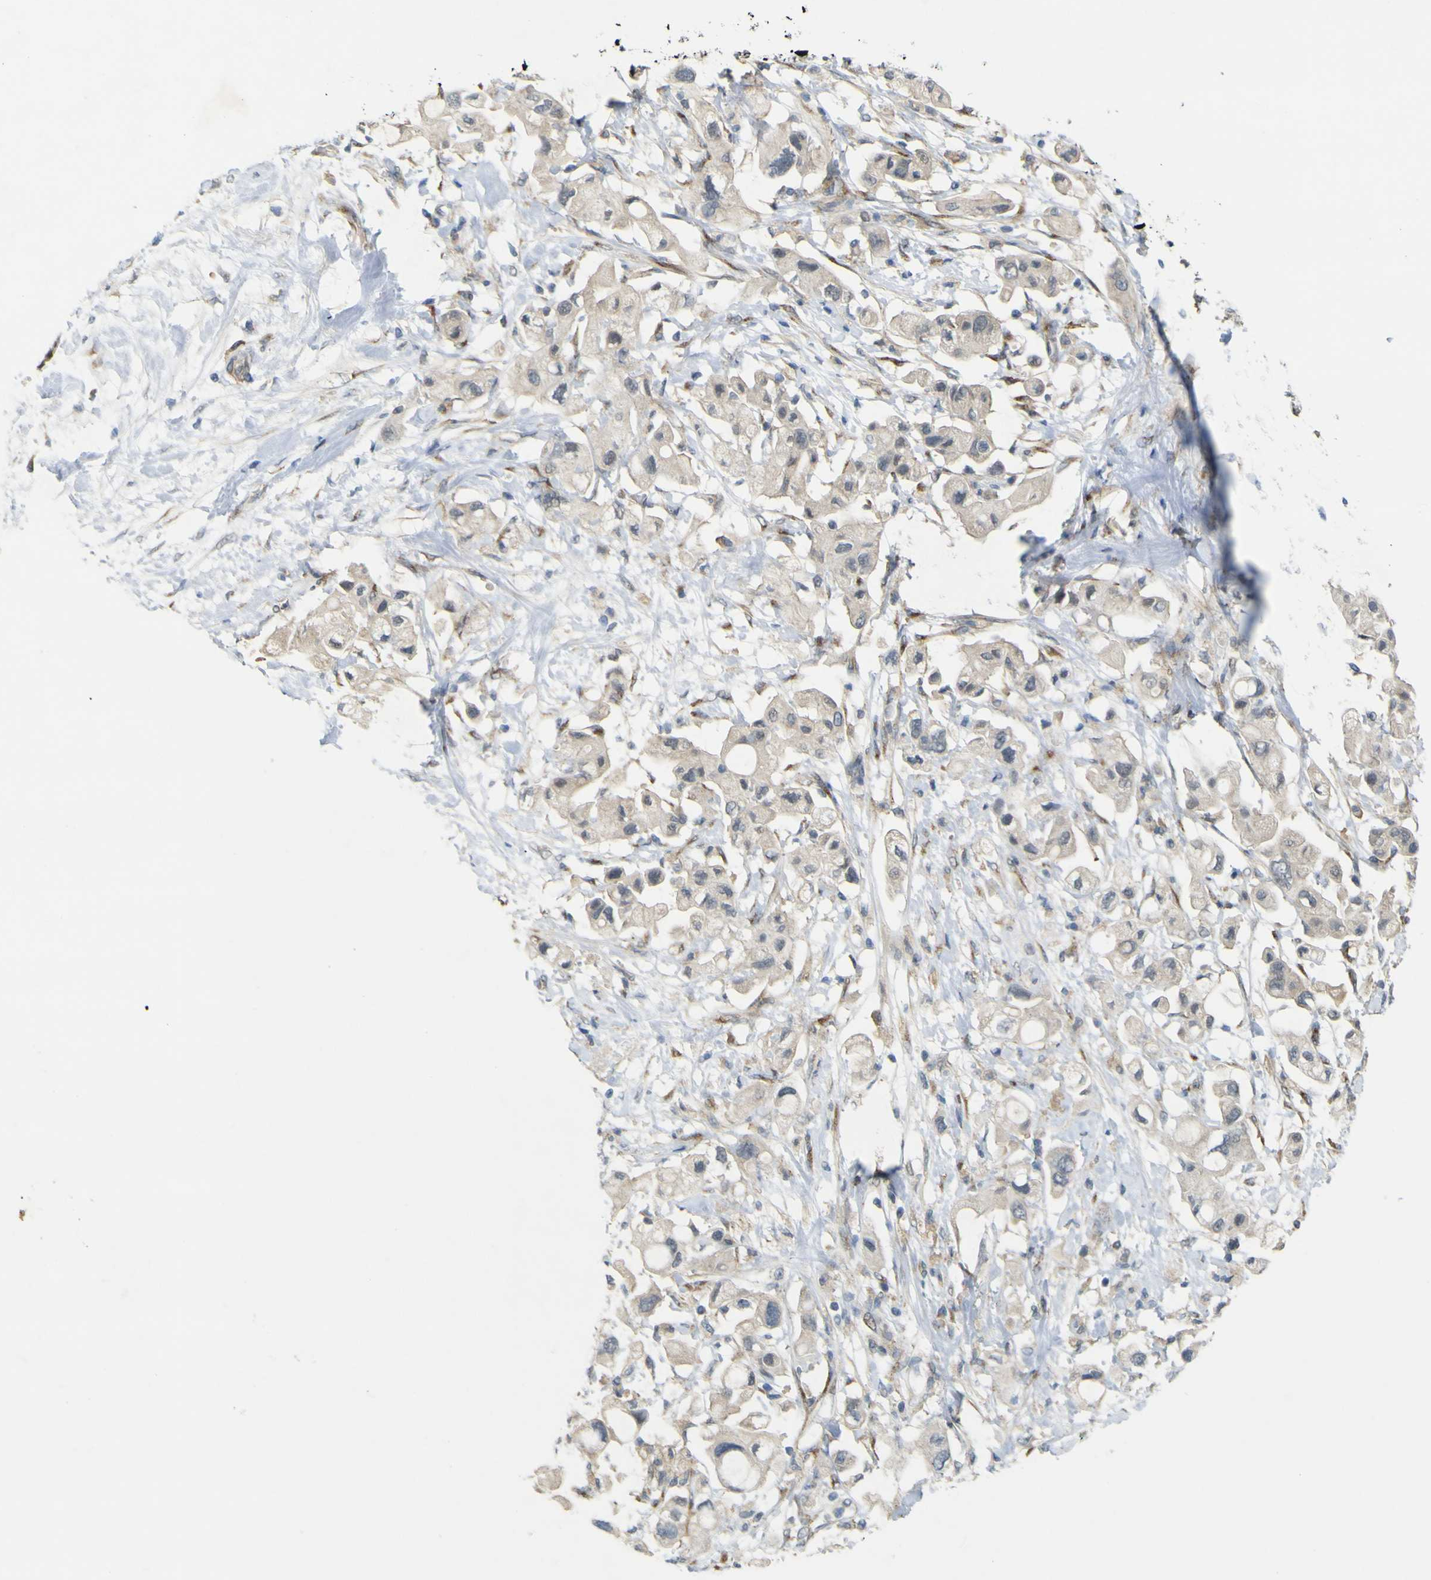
{"staining": {"intensity": "negative", "quantity": "none", "location": "none"}, "tissue": "pancreatic cancer", "cell_type": "Tumor cells", "image_type": "cancer", "snomed": [{"axis": "morphology", "description": "Adenocarcinoma, NOS"}, {"axis": "topography", "description": "Pancreas"}], "caption": "An immunohistochemistry (IHC) photomicrograph of adenocarcinoma (pancreatic) is shown. There is no staining in tumor cells of adenocarcinoma (pancreatic).", "gene": "IGF2R", "patient": {"sex": "female", "age": 56}}